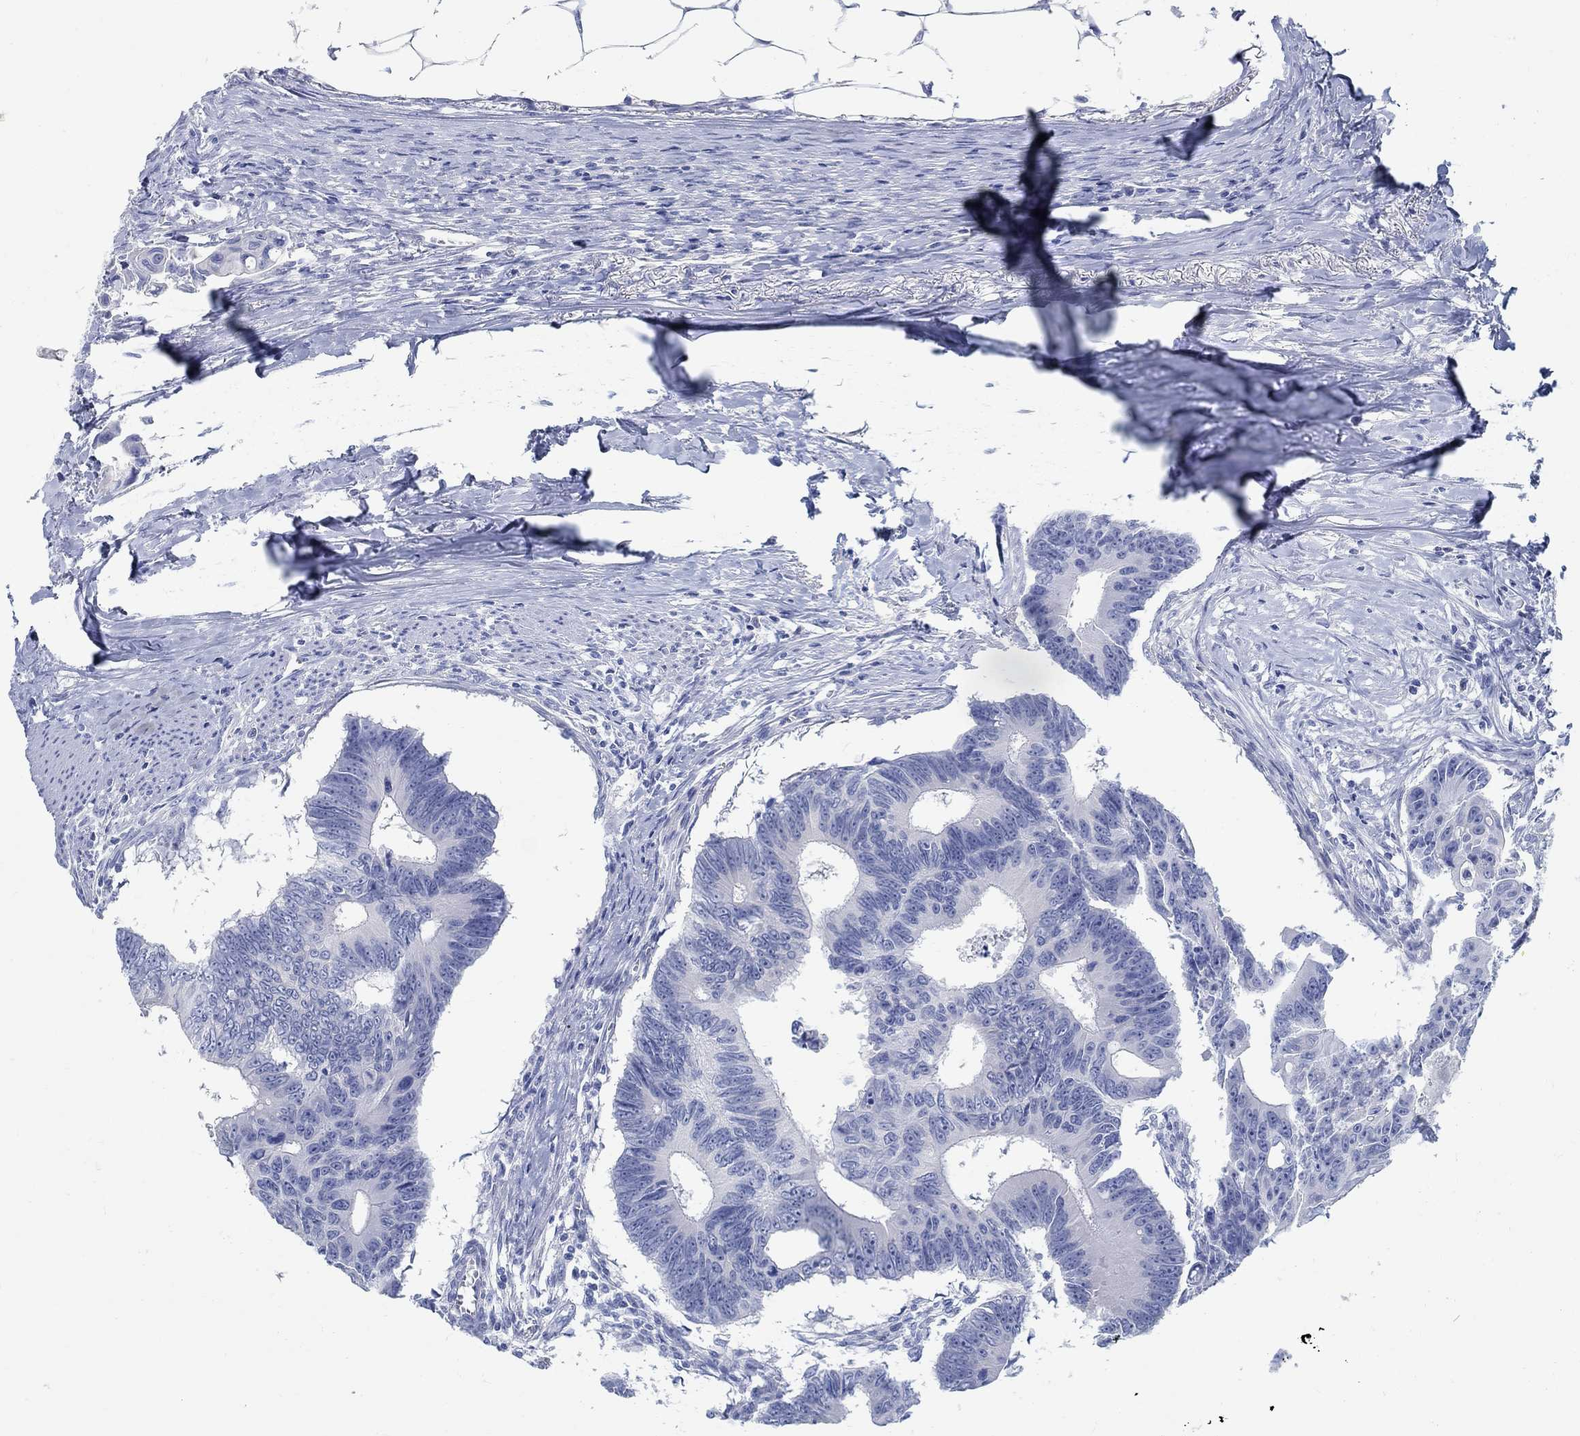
{"staining": {"intensity": "negative", "quantity": "none", "location": "none"}, "tissue": "colorectal cancer", "cell_type": "Tumor cells", "image_type": "cancer", "snomed": [{"axis": "morphology", "description": "Adenocarcinoma, NOS"}, {"axis": "topography", "description": "Colon"}], "caption": "IHC photomicrograph of neoplastic tissue: human adenocarcinoma (colorectal) stained with DAB (3,3'-diaminobenzidine) reveals no significant protein expression in tumor cells.", "gene": "RBM20", "patient": {"sex": "male", "age": 70}}